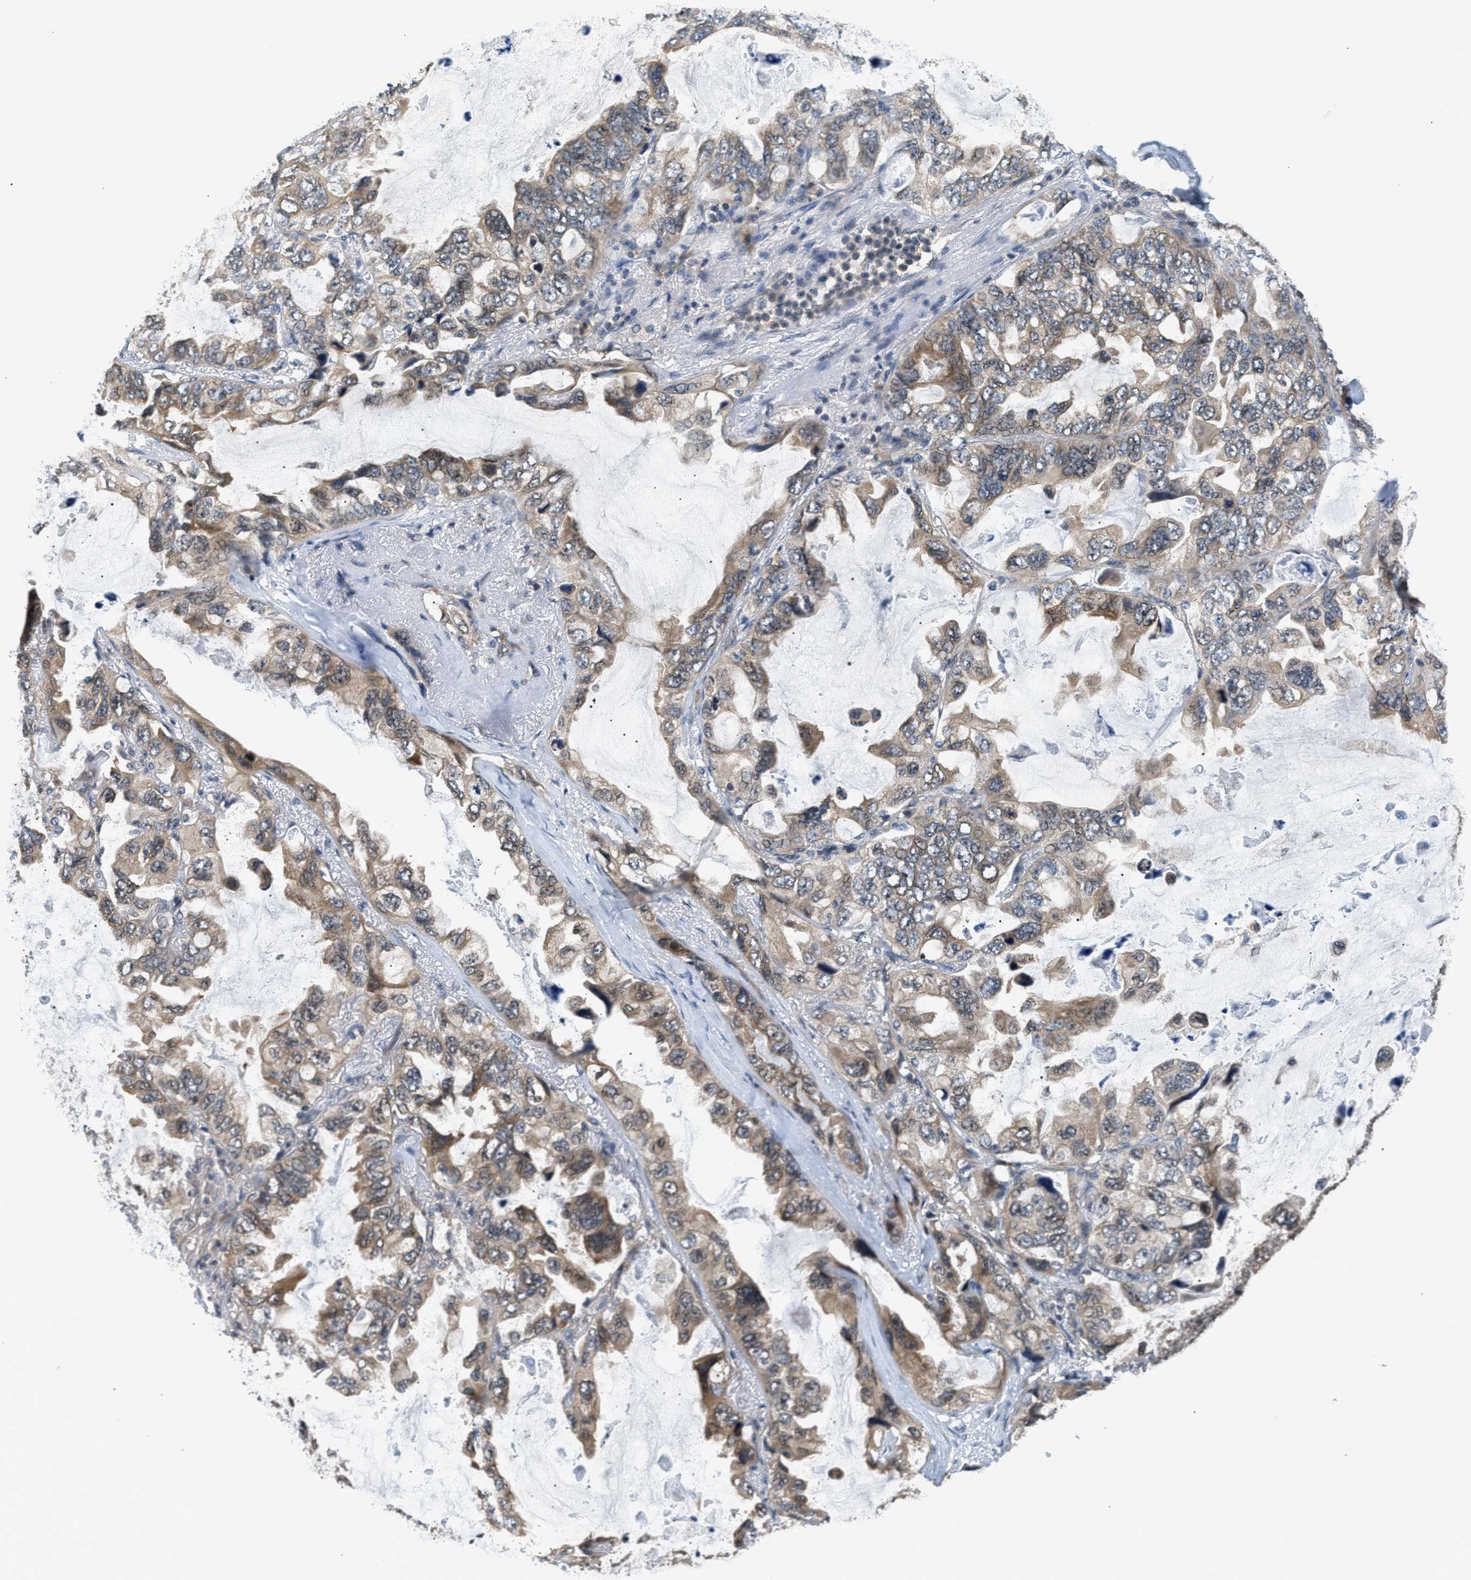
{"staining": {"intensity": "moderate", "quantity": ">75%", "location": "cytoplasmic/membranous"}, "tissue": "lung cancer", "cell_type": "Tumor cells", "image_type": "cancer", "snomed": [{"axis": "morphology", "description": "Squamous cell carcinoma, NOS"}, {"axis": "topography", "description": "Lung"}], "caption": "A brown stain shows moderate cytoplasmic/membranous staining of a protein in lung cancer tumor cells. Immunohistochemistry (ihc) stains the protein in brown and the nuclei are stained blue.", "gene": "RAB29", "patient": {"sex": "female", "age": 73}}